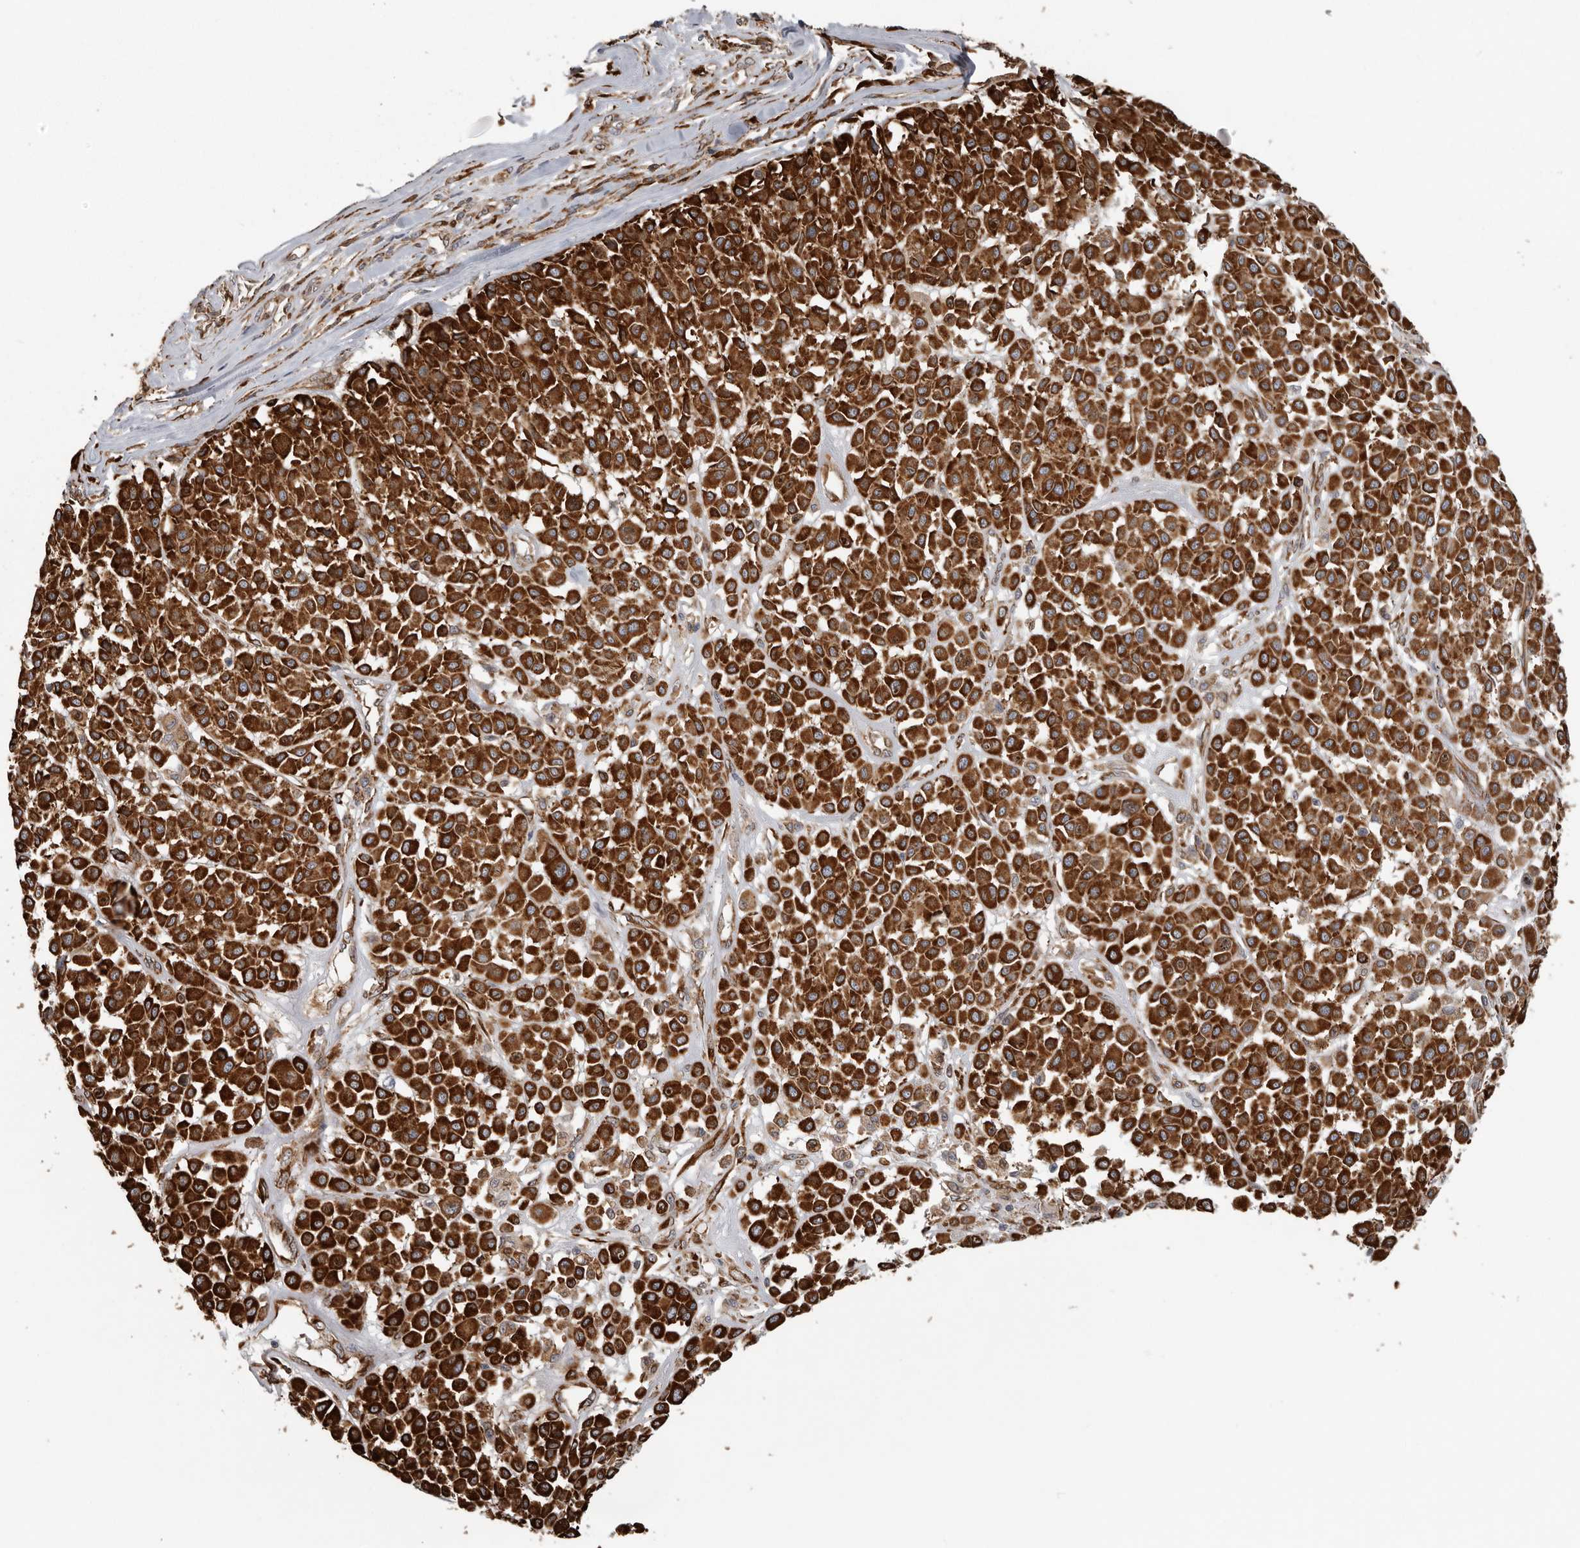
{"staining": {"intensity": "strong", "quantity": ">75%", "location": "cytoplasmic/membranous"}, "tissue": "melanoma", "cell_type": "Tumor cells", "image_type": "cancer", "snomed": [{"axis": "morphology", "description": "Malignant melanoma, Metastatic site"}, {"axis": "topography", "description": "Soft tissue"}], "caption": "An image showing strong cytoplasmic/membranous staining in about >75% of tumor cells in melanoma, as visualized by brown immunohistochemical staining.", "gene": "CEP350", "patient": {"sex": "male", "age": 41}}